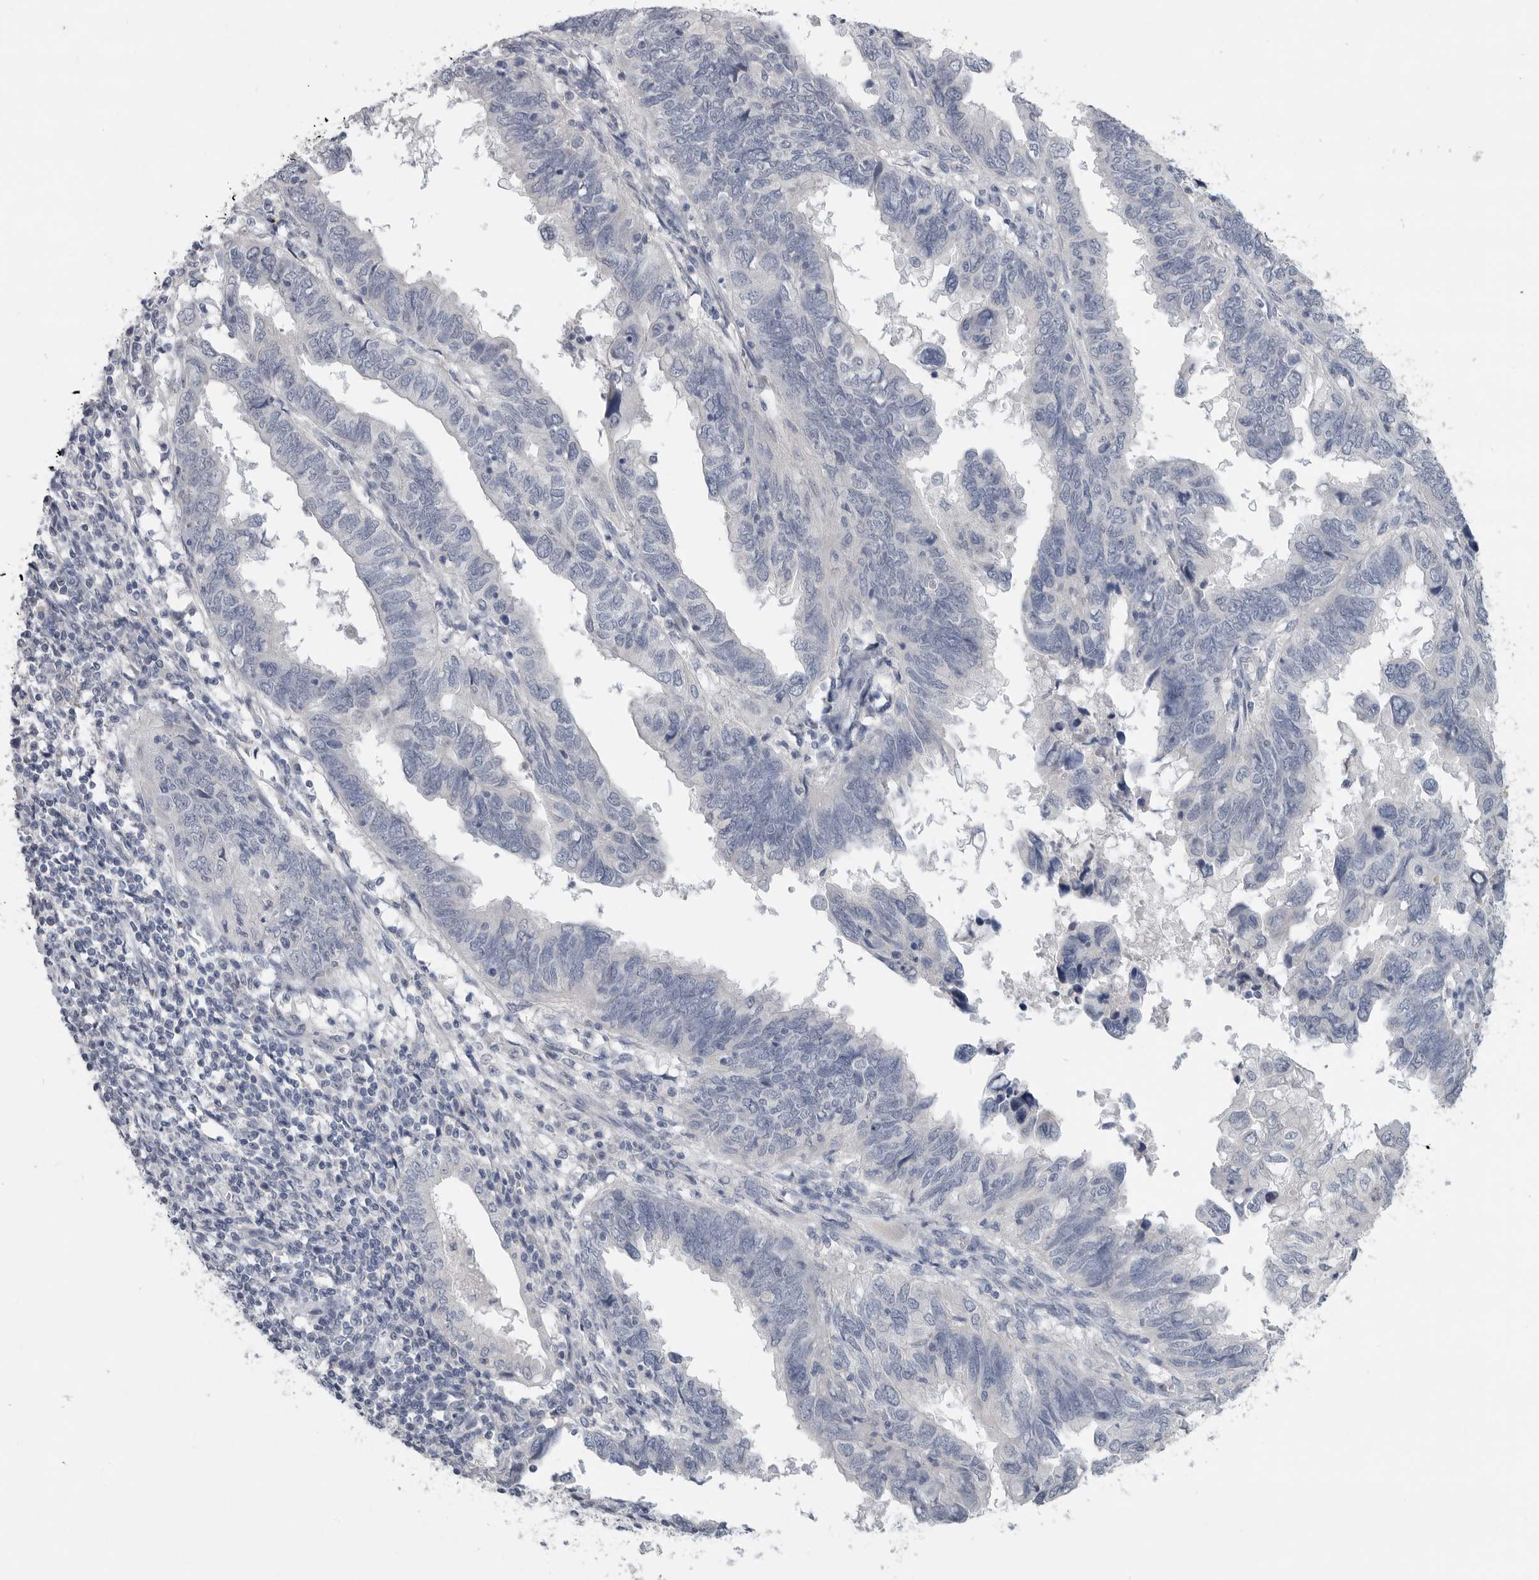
{"staining": {"intensity": "negative", "quantity": "none", "location": "none"}, "tissue": "endometrial cancer", "cell_type": "Tumor cells", "image_type": "cancer", "snomed": [{"axis": "morphology", "description": "Adenocarcinoma, NOS"}, {"axis": "topography", "description": "Uterus"}], "caption": "High power microscopy micrograph of an immunohistochemistry micrograph of endometrial cancer (adenocarcinoma), revealing no significant expression in tumor cells.", "gene": "REG4", "patient": {"sex": "female", "age": 77}}